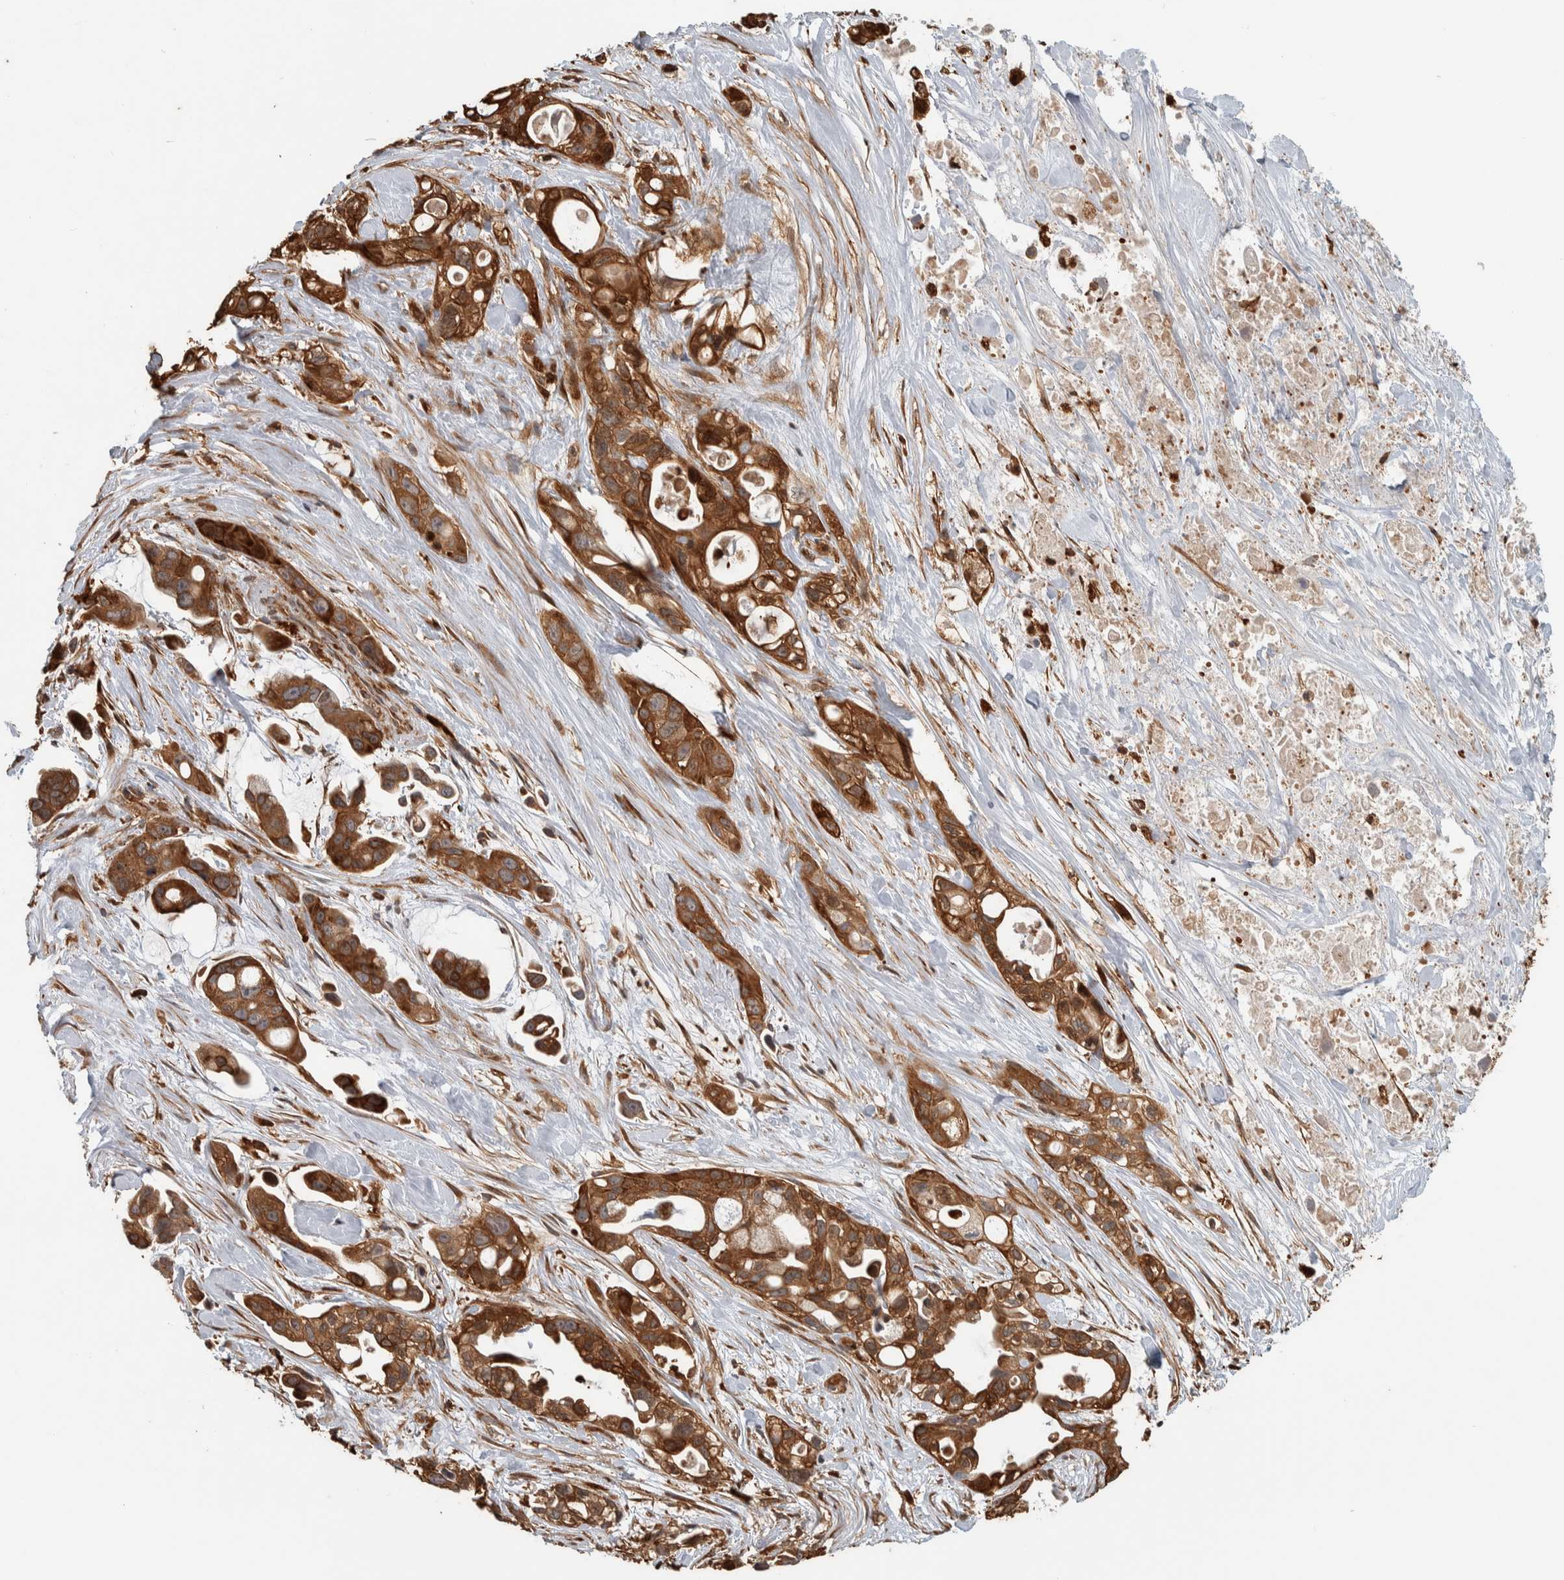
{"staining": {"intensity": "moderate", "quantity": ">75%", "location": "cytoplasmic/membranous"}, "tissue": "pancreatic cancer", "cell_type": "Tumor cells", "image_type": "cancer", "snomed": [{"axis": "morphology", "description": "Adenocarcinoma, NOS"}, {"axis": "topography", "description": "Pancreas"}], "caption": "A photomicrograph of pancreatic cancer stained for a protein displays moderate cytoplasmic/membranous brown staining in tumor cells. The staining was performed using DAB to visualize the protein expression in brown, while the nuclei were stained in blue with hematoxylin (Magnification: 20x).", "gene": "CNTROB", "patient": {"sex": "male", "age": 53}}